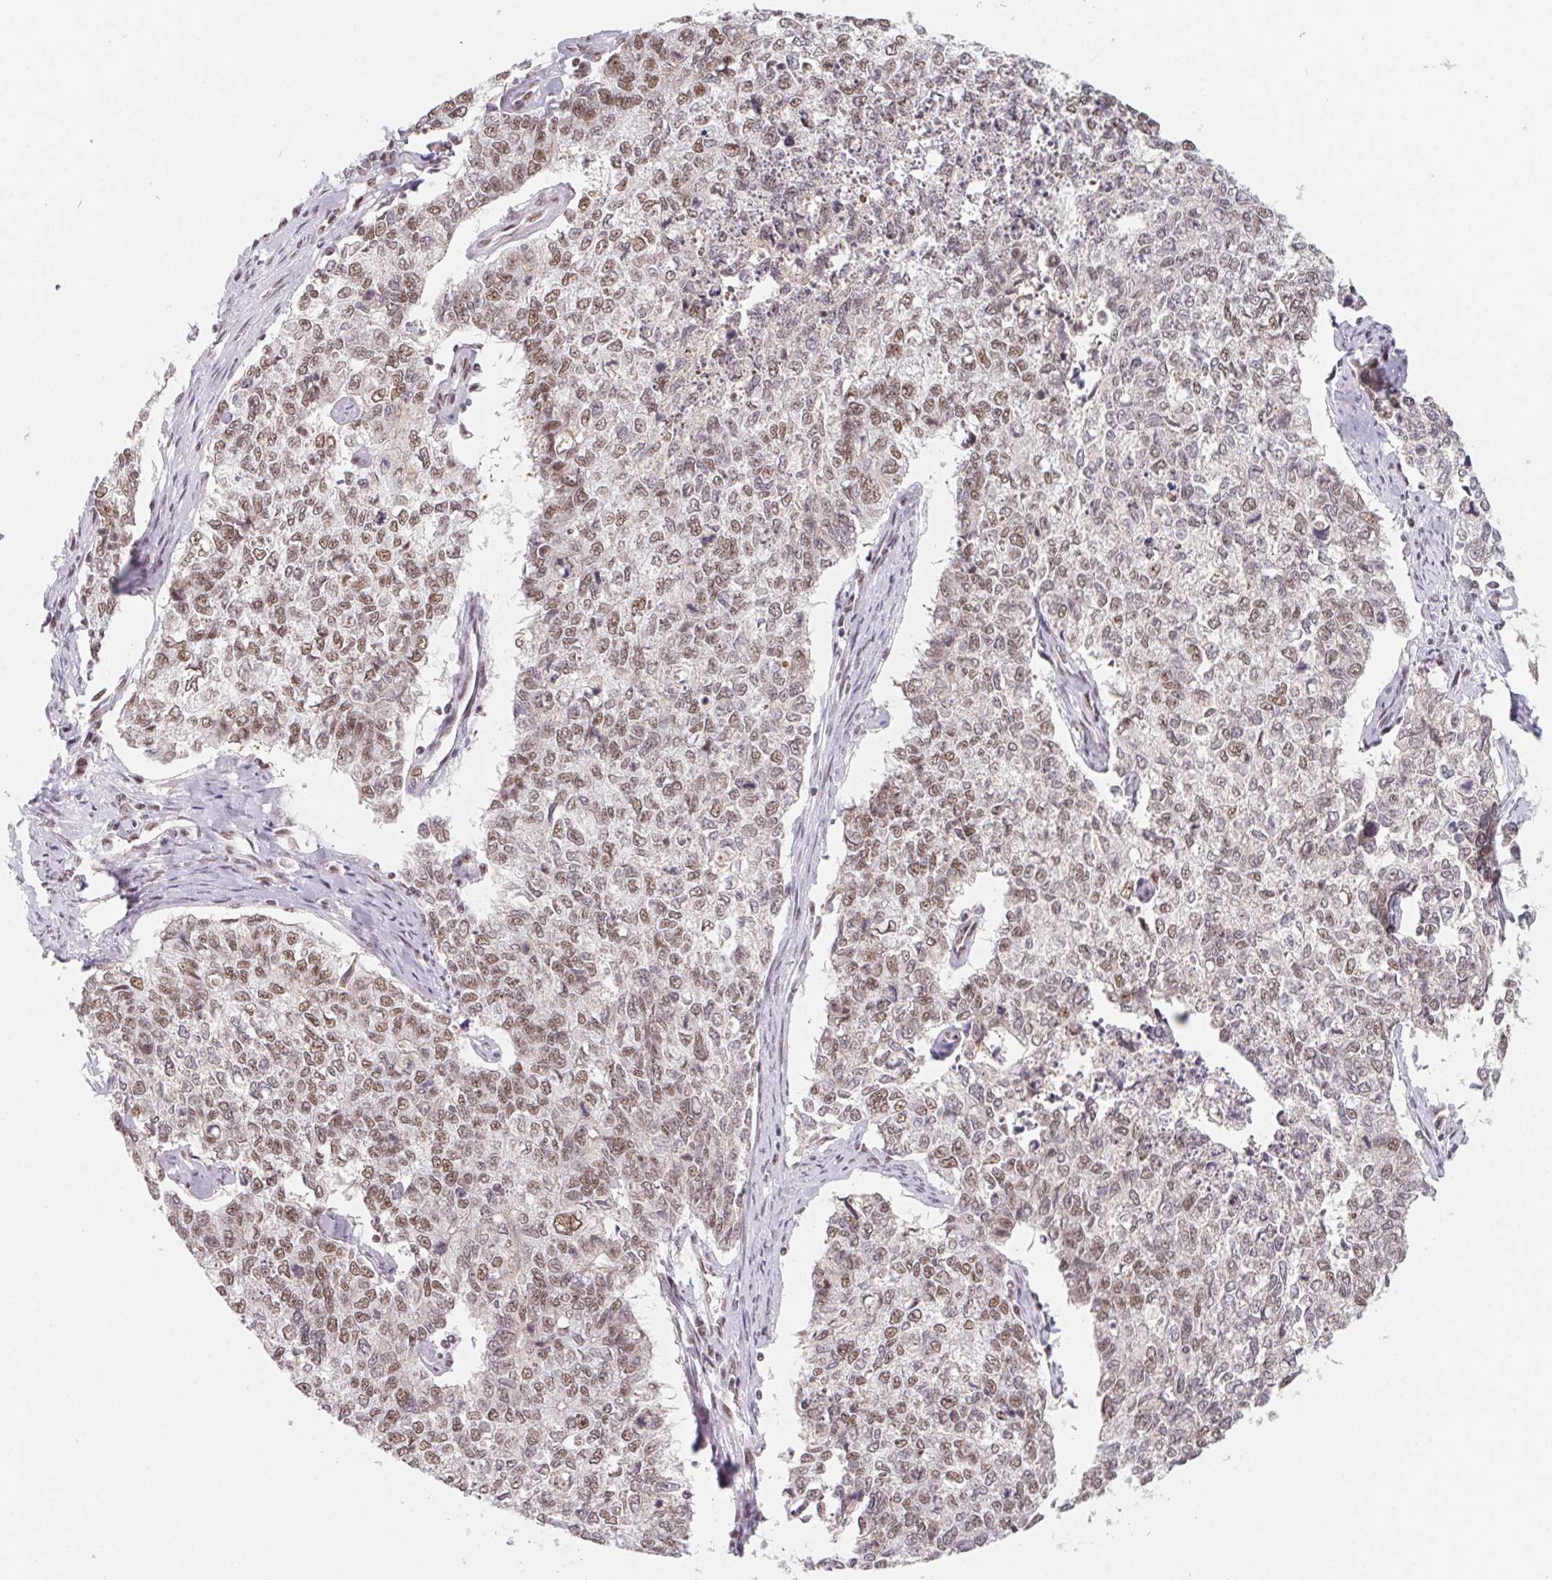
{"staining": {"intensity": "weak", "quantity": "25%-75%", "location": "nuclear"}, "tissue": "cervical cancer", "cell_type": "Tumor cells", "image_type": "cancer", "snomed": [{"axis": "morphology", "description": "Adenocarcinoma, NOS"}, {"axis": "topography", "description": "Cervix"}], "caption": "Cervical adenocarcinoma tissue shows weak nuclear expression in approximately 25%-75% of tumor cells, visualized by immunohistochemistry.", "gene": "TCERG1", "patient": {"sex": "female", "age": 63}}